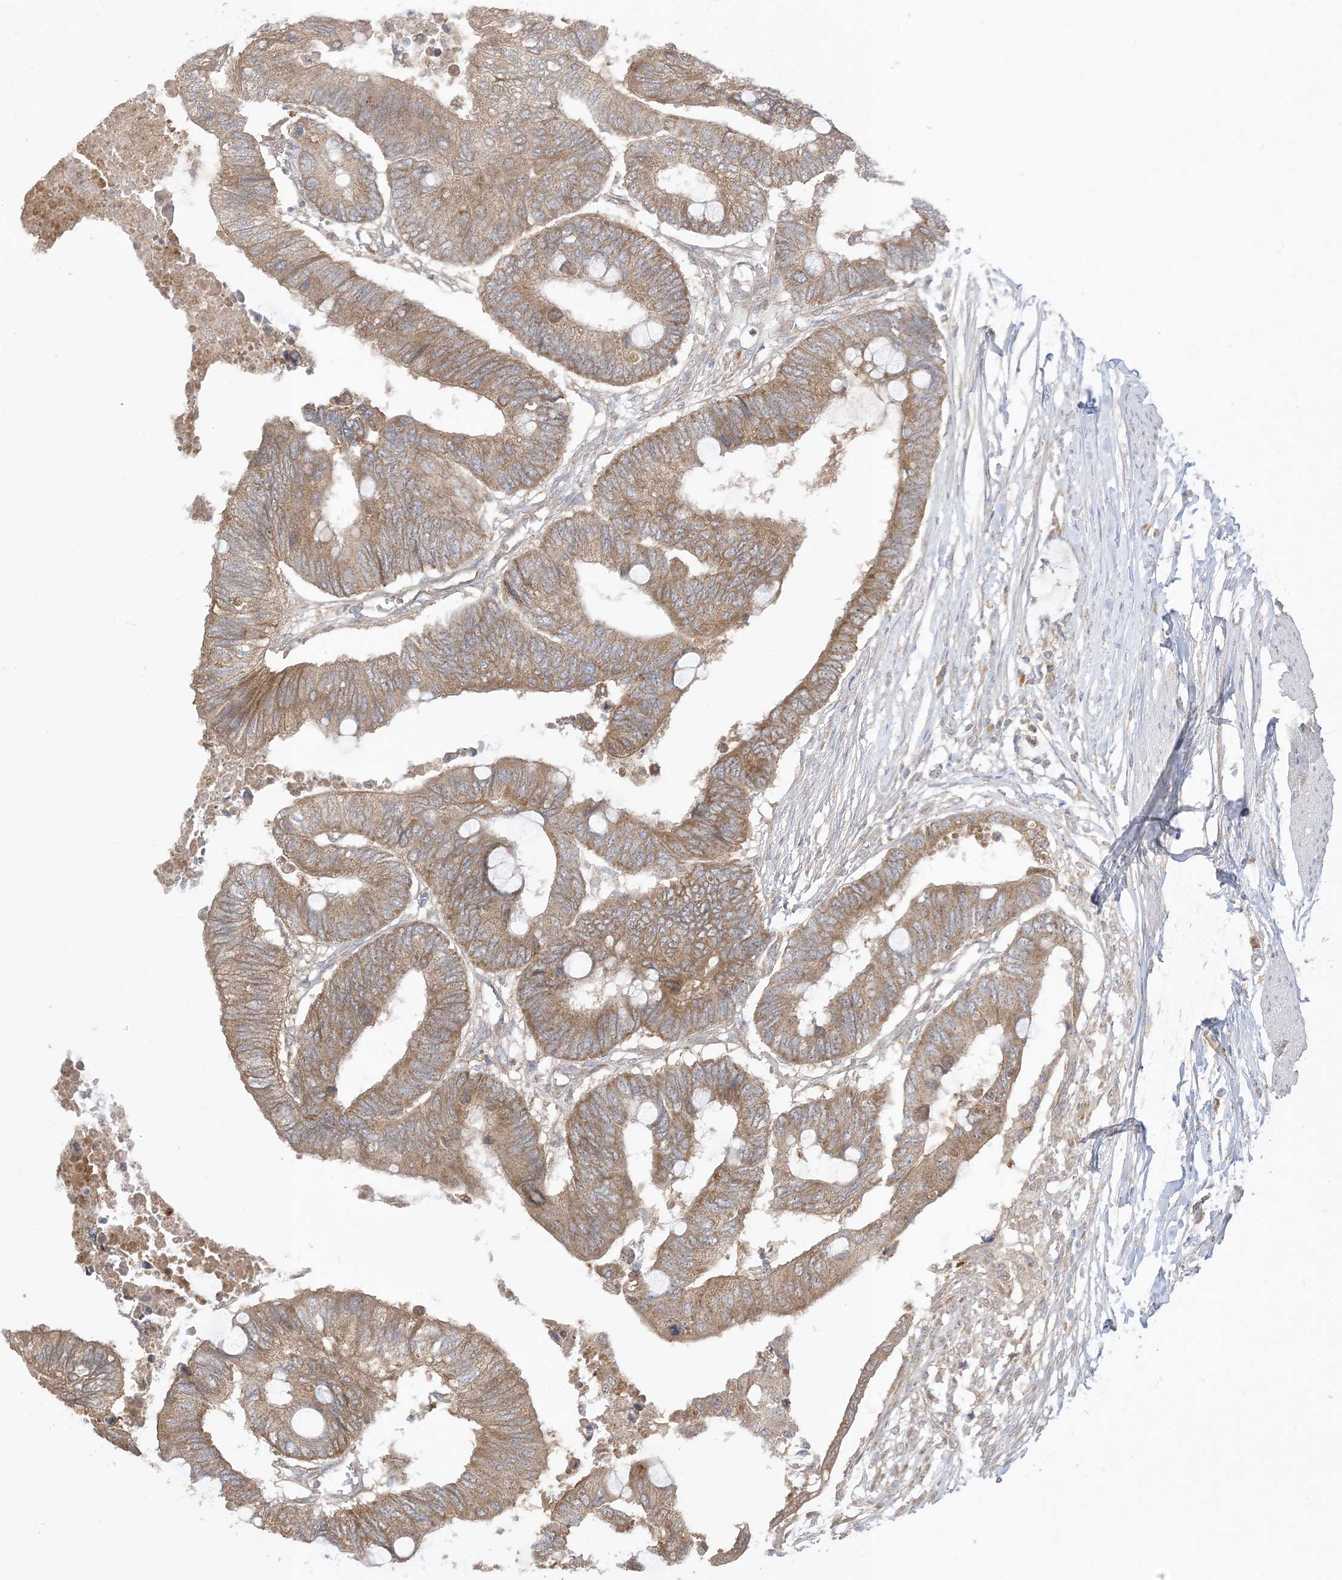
{"staining": {"intensity": "moderate", "quantity": ">75%", "location": "cytoplasmic/membranous"}, "tissue": "colorectal cancer", "cell_type": "Tumor cells", "image_type": "cancer", "snomed": [{"axis": "morphology", "description": "Normal tissue, NOS"}, {"axis": "morphology", "description": "Adenocarcinoma, NOS"}, {"axis": "topography", "description": "Rectum"}, {"axis": "topography", "description": "Peripheral nerve tissue"}], "caption": "Immunohistochemistry (IHC) photomicrograph of neoplastic tissue: adenocarcinoma (colorectal) stained using immunohistochemistry reveals medium levels of moderate protein expression localized specifically in the cytoplasmic/membranous of tumor cells, appearing as a cytoplasmic/membranous brown color.", "gene": "SIRT3", "patient": {"sex": "male", "age": 92}}